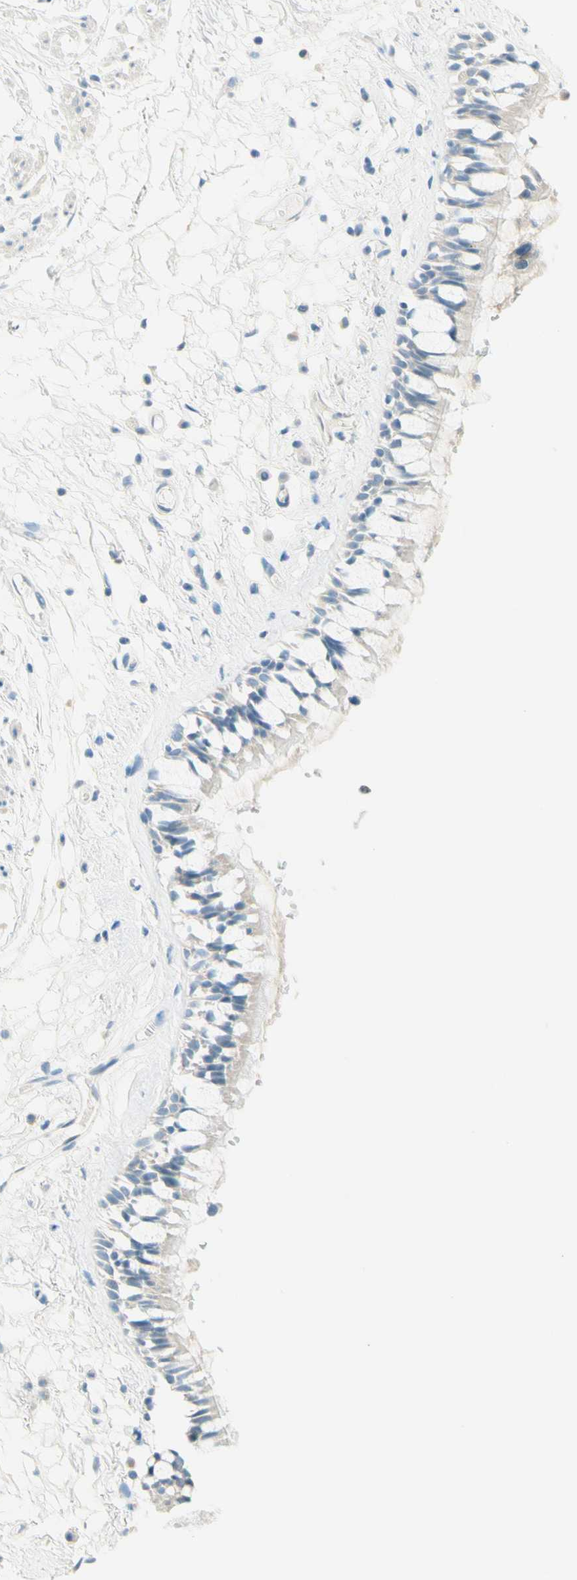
{"staining": {"intensity": "weak", "quantity": "<25%", "location": "cytoplasmic/membranous"}, "tissue": "bronchus", "cell_type": "Respiratory epithelial cells", "image_type": "normal", "snomed": [{"axis": "morphology", "description": "Normal tissue, NOS"}, {"axis": "morphology", "description": "Inflammation, NOS"}, {"axis": "topography", "description": "Cartilage tissue"}, {"axis": "topography", "description": "Lung"}], "caption": "Histopathology image shows no significant protein expression in respiratory epithelial cells of benign bronchus. Brightfield microscopy of IHC stained with DAB (3,3'-diaminobenzidine) (brown) and hematoxylin (blue), captured at high magnification.", "gene": "JPH1", "patient": {"sex": "male", "age": 71}}